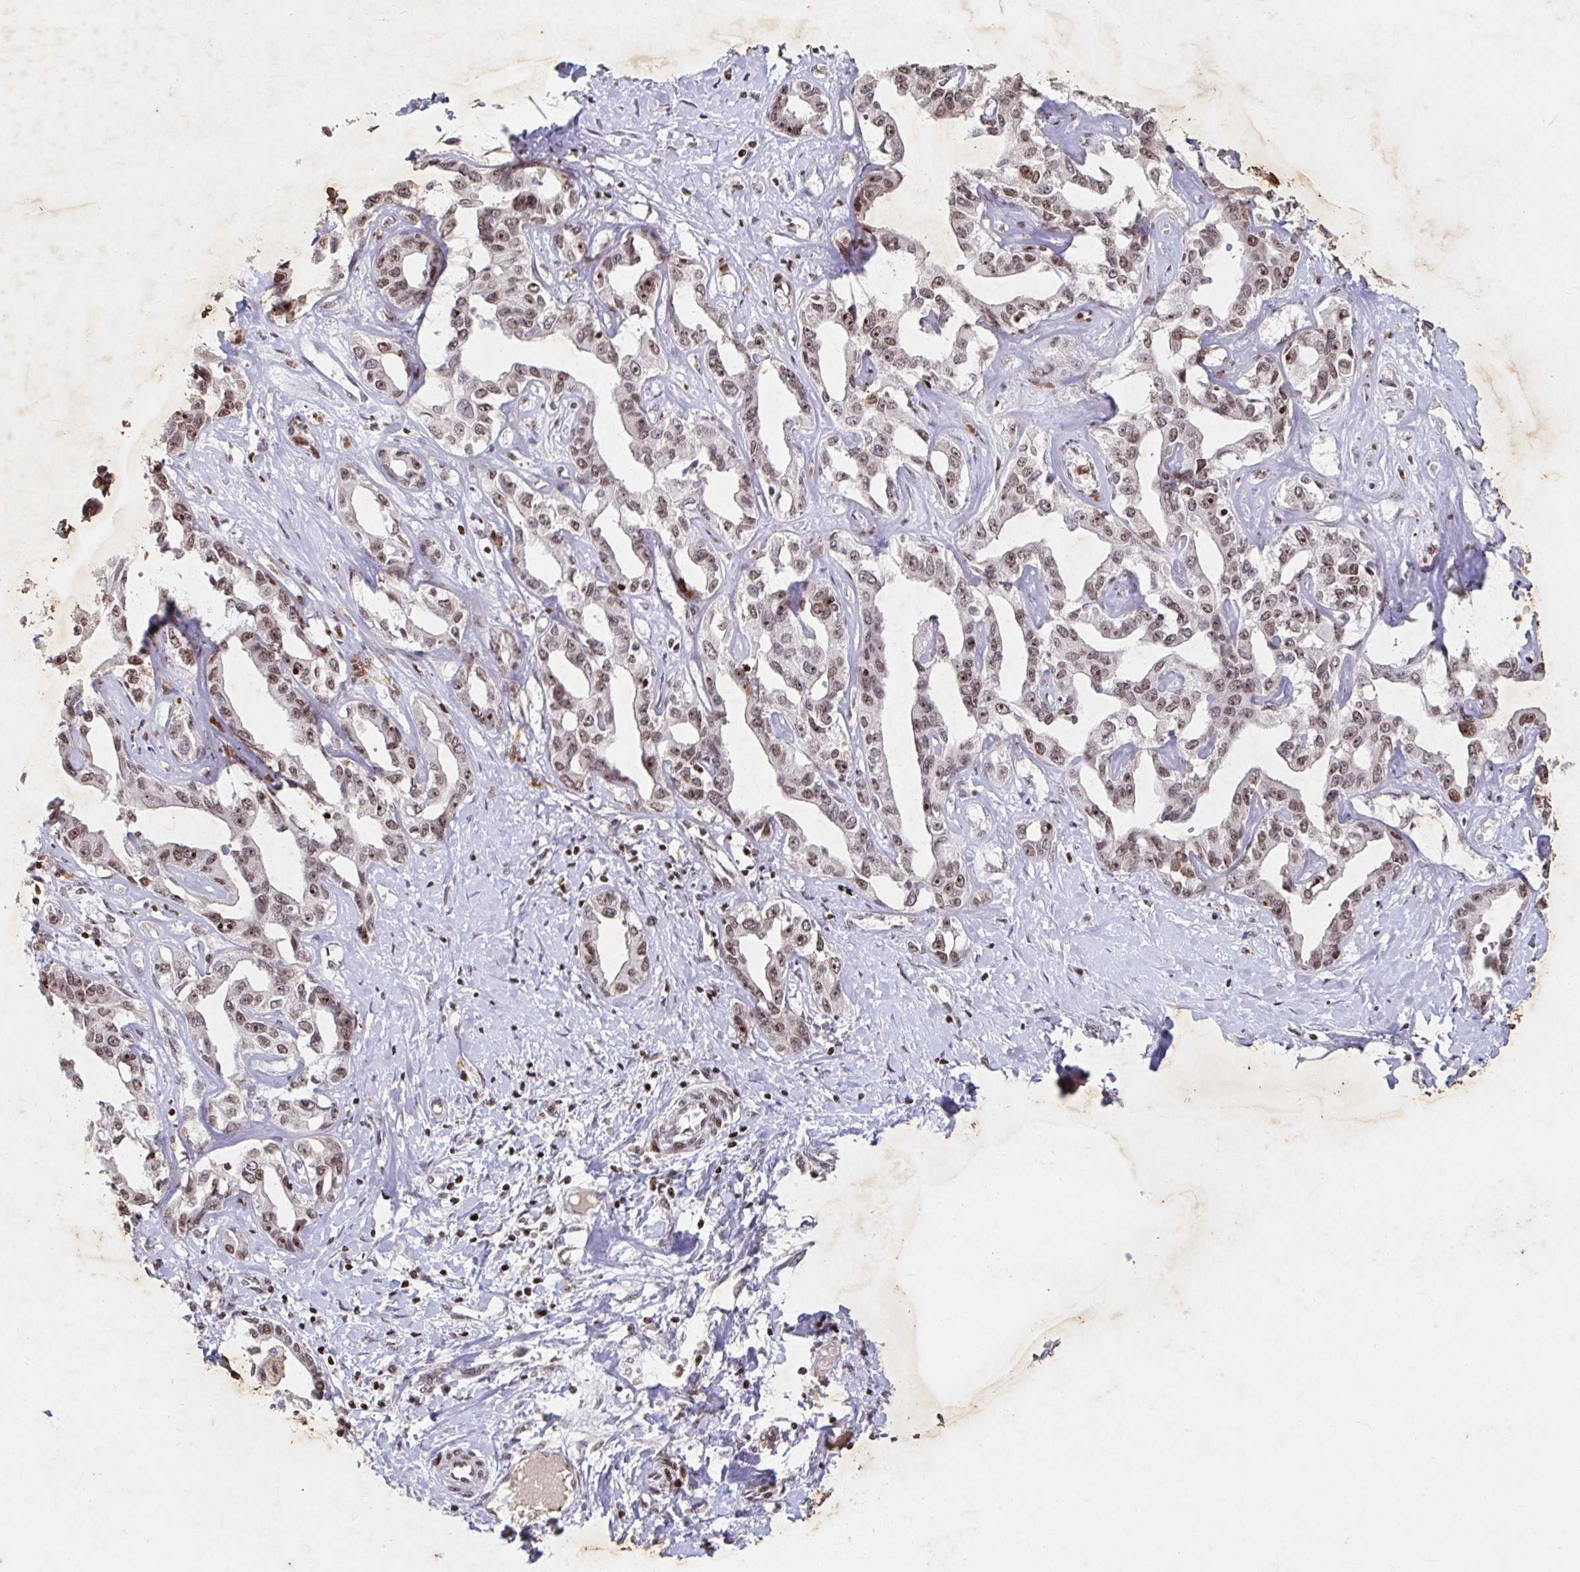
{"staining": {"intensity": "moderate", "quantity": ">75%", "location": "nuclear"}, "tissue": "liver cancer", "cell_type": "Tumor cells", "image_type": "cancer", "snomed": [{"axis": "morphology", "description": "Cholangiocarcinoma"}, {"axis": "topography", "description": "Liver"}], "caption": "This micrograph demonstrates cholangiocarcinoma (liver) stained with immunohistochemistry to label a protein in brown. The nuclear of tumor cells show moderate positivity for the protein. Nuclei are counter-stained blue.", "gene": "C19orf53", "patient": {"sex": "male", "age": 59}}